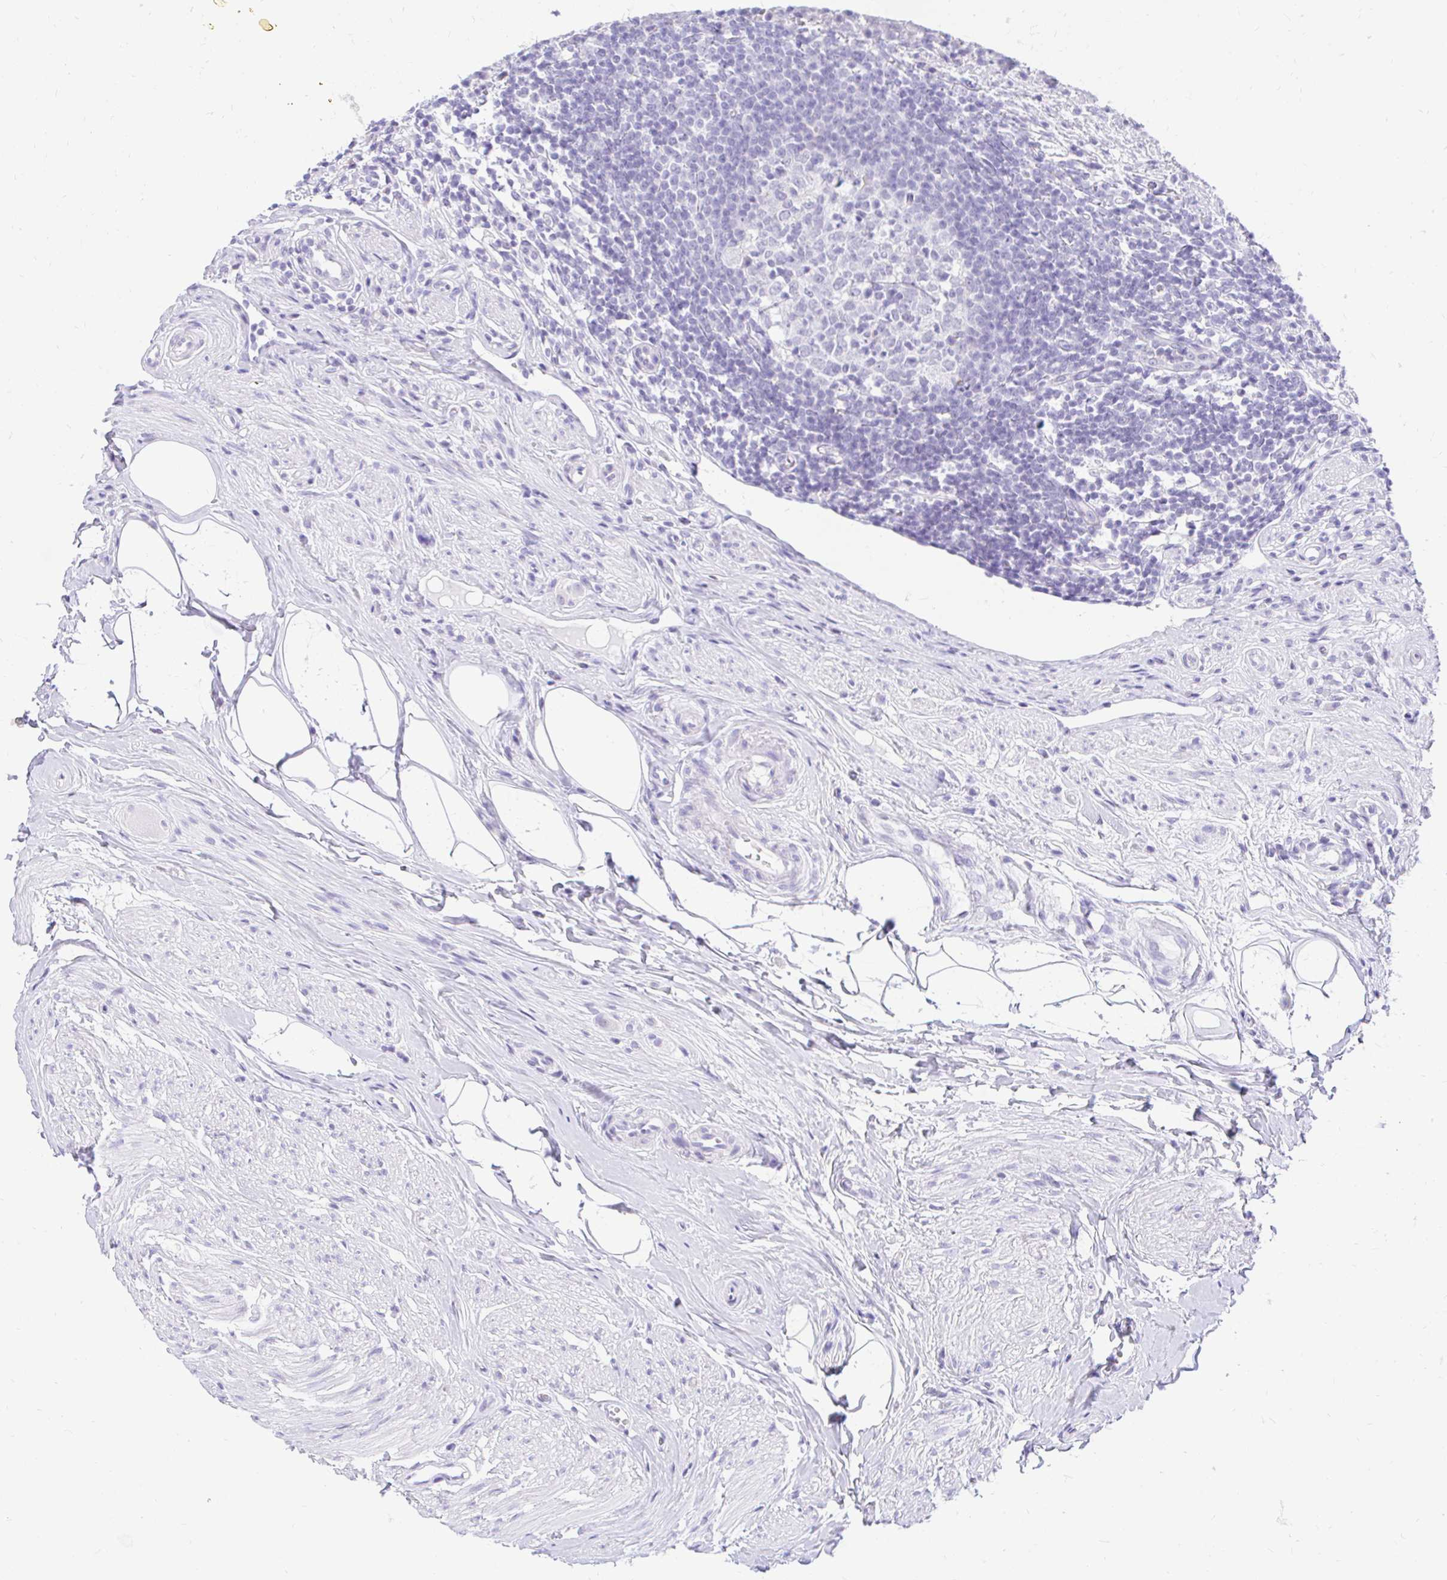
{"staining": {"intensity": "weak", "quantity": "<25%", "location": "cytoplasmic/membranous"}, "tissue": "appendix", "cell_type": "Glandular cells", "image_type": "normal", "snomed": [{"axis": "morphology", "description": "Normal tissue, NOS"}, {"axis": "topography", "description": "Appendix"}], "caption": "High power microscopy histopathology image of an immunohistochemistry (IHC) image of unremarkable appendix, revealing no significant staining in glandular cells.", "gene": "FATE1", "patient": {"sex": "female", "age": 56}}